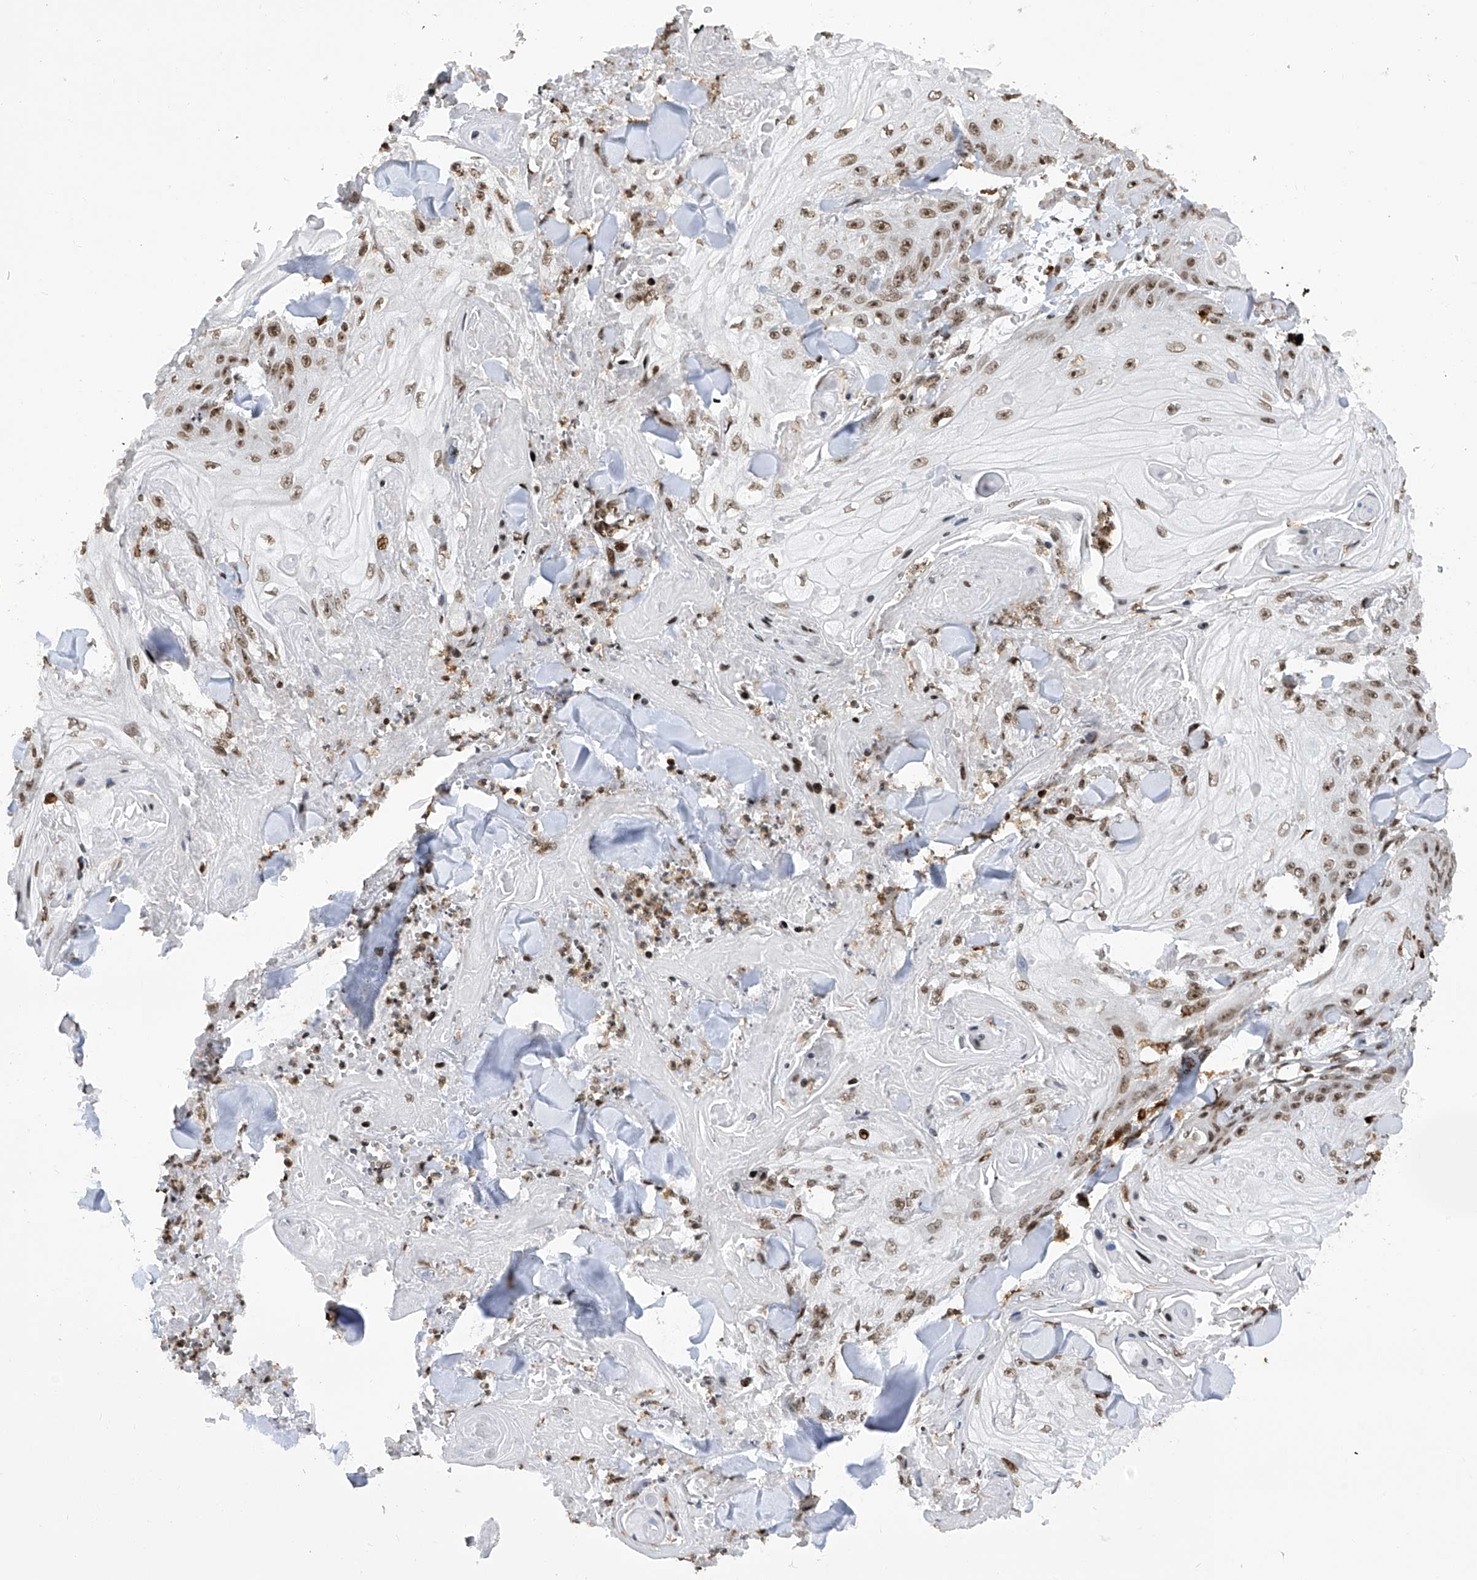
{"staining": {"intensity": "moderate", "quantity": ">75%", "location": "nuclear"}, "tissue": "skin cancer", "cell_type": "Tumor cells", "image_type": "cancer", "snomed": [{"axis": "morphology", "description": "Squamous cell carcinoma, NOS"}, {"axis": "topography", "description": "Skin"}], "caption": "Protein analysis of squamous cell carcinoma (skin) tissue reveals moderate nuclear staining in approximately >75% of tumor cells.", "gene": "PAK1IP1", "patient": {"sex": "male", "age": 74}}